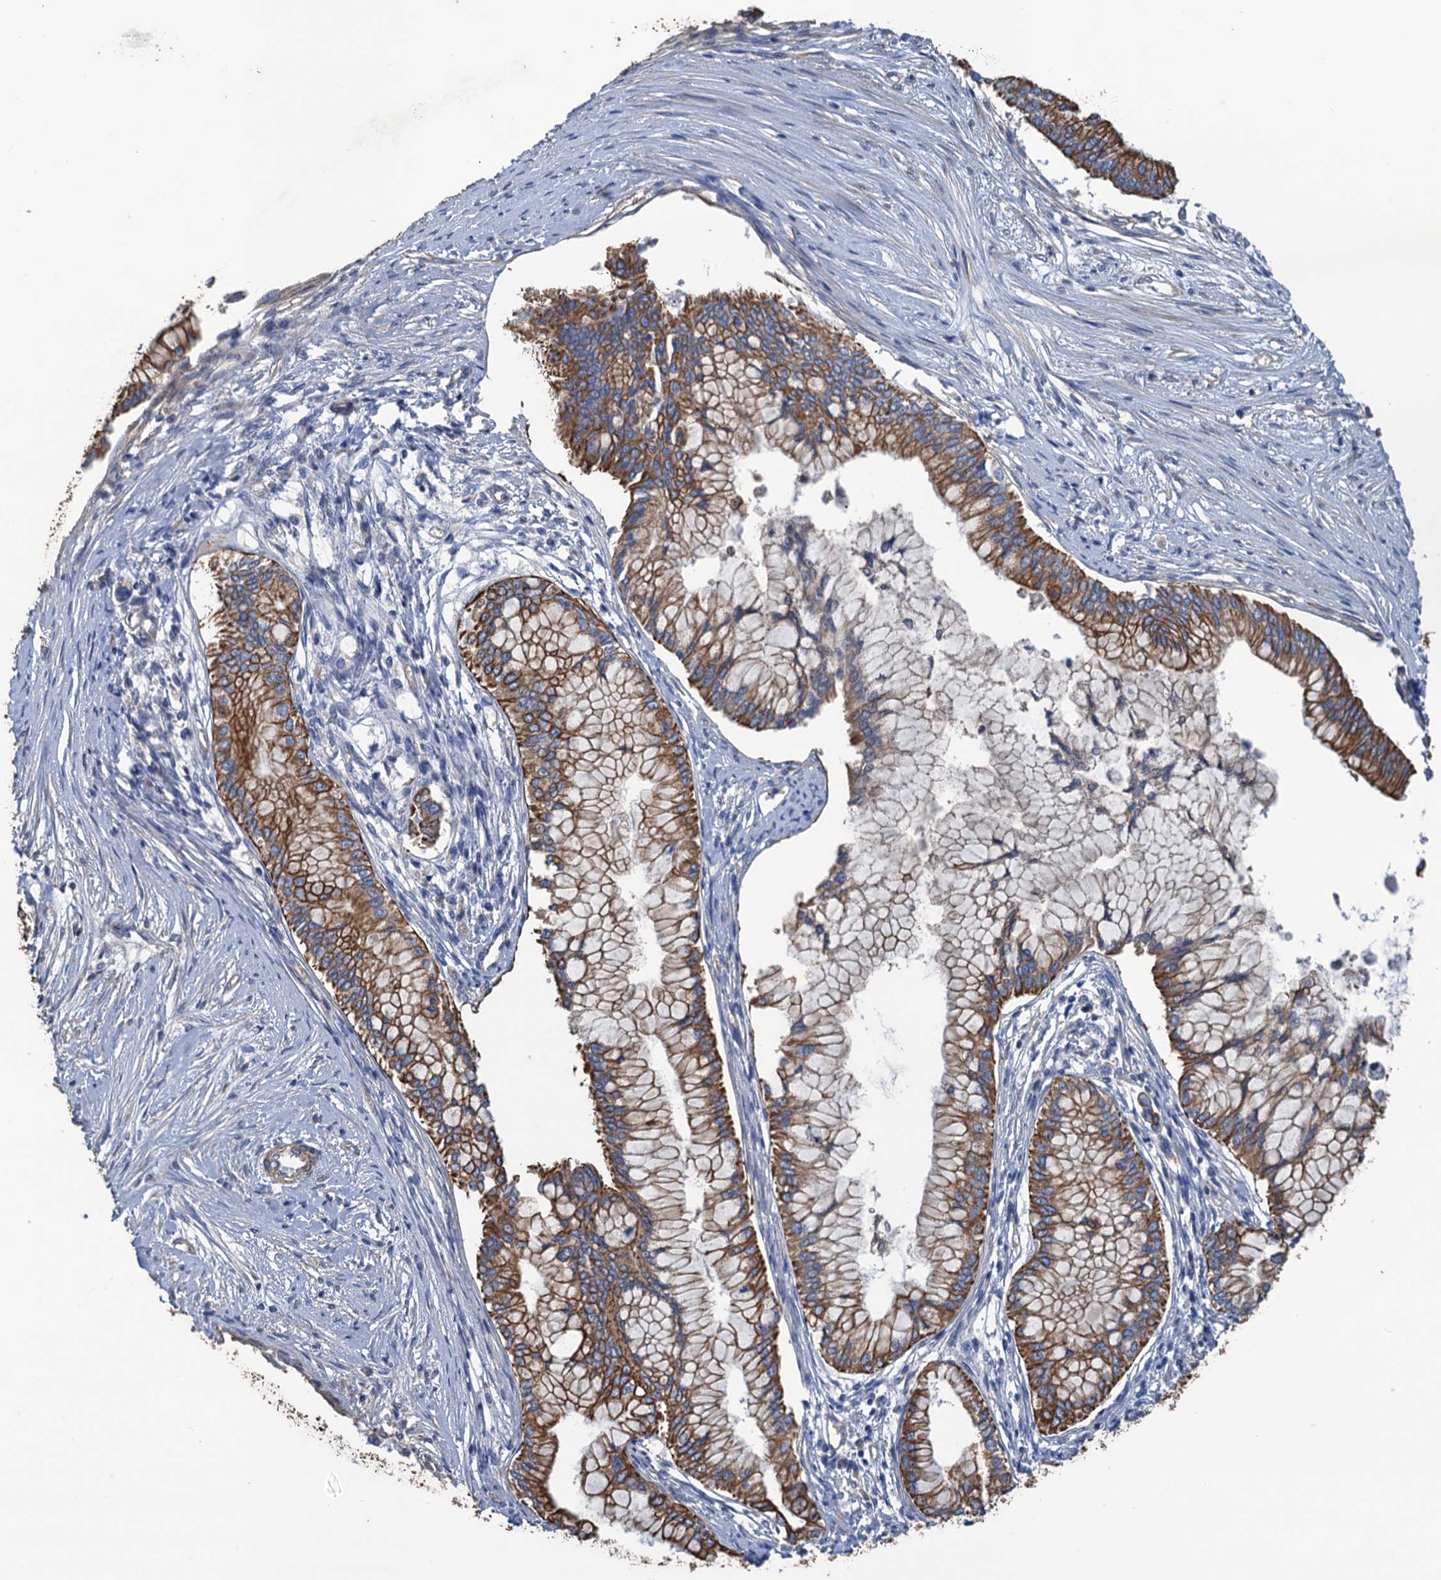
{"staining": {"intensity": "strong", "quantity": "25%-75%", "location": "cytoplasmic/membranous"}, "tissue": "pancreatic cancer", "cell_type": "Tumor cells", "image_type": "cancer", "snomed": [{"axis": "morphology", "description": "Adenocarcinoma, NOS"}, {"axis": "topography", "description": "Pancreas"}], "caption": "Protein analysis of pancreatic cancer (adenocarcinoma) tissue reveals strong cytoplasmic/membranous staining in about 25%-75% of tumor cells. (brown staining indicates protein expression, while blue staining denotes nuclei).", "gene": "SMCO3", "patient": {"sex": "male", "age": 46}}